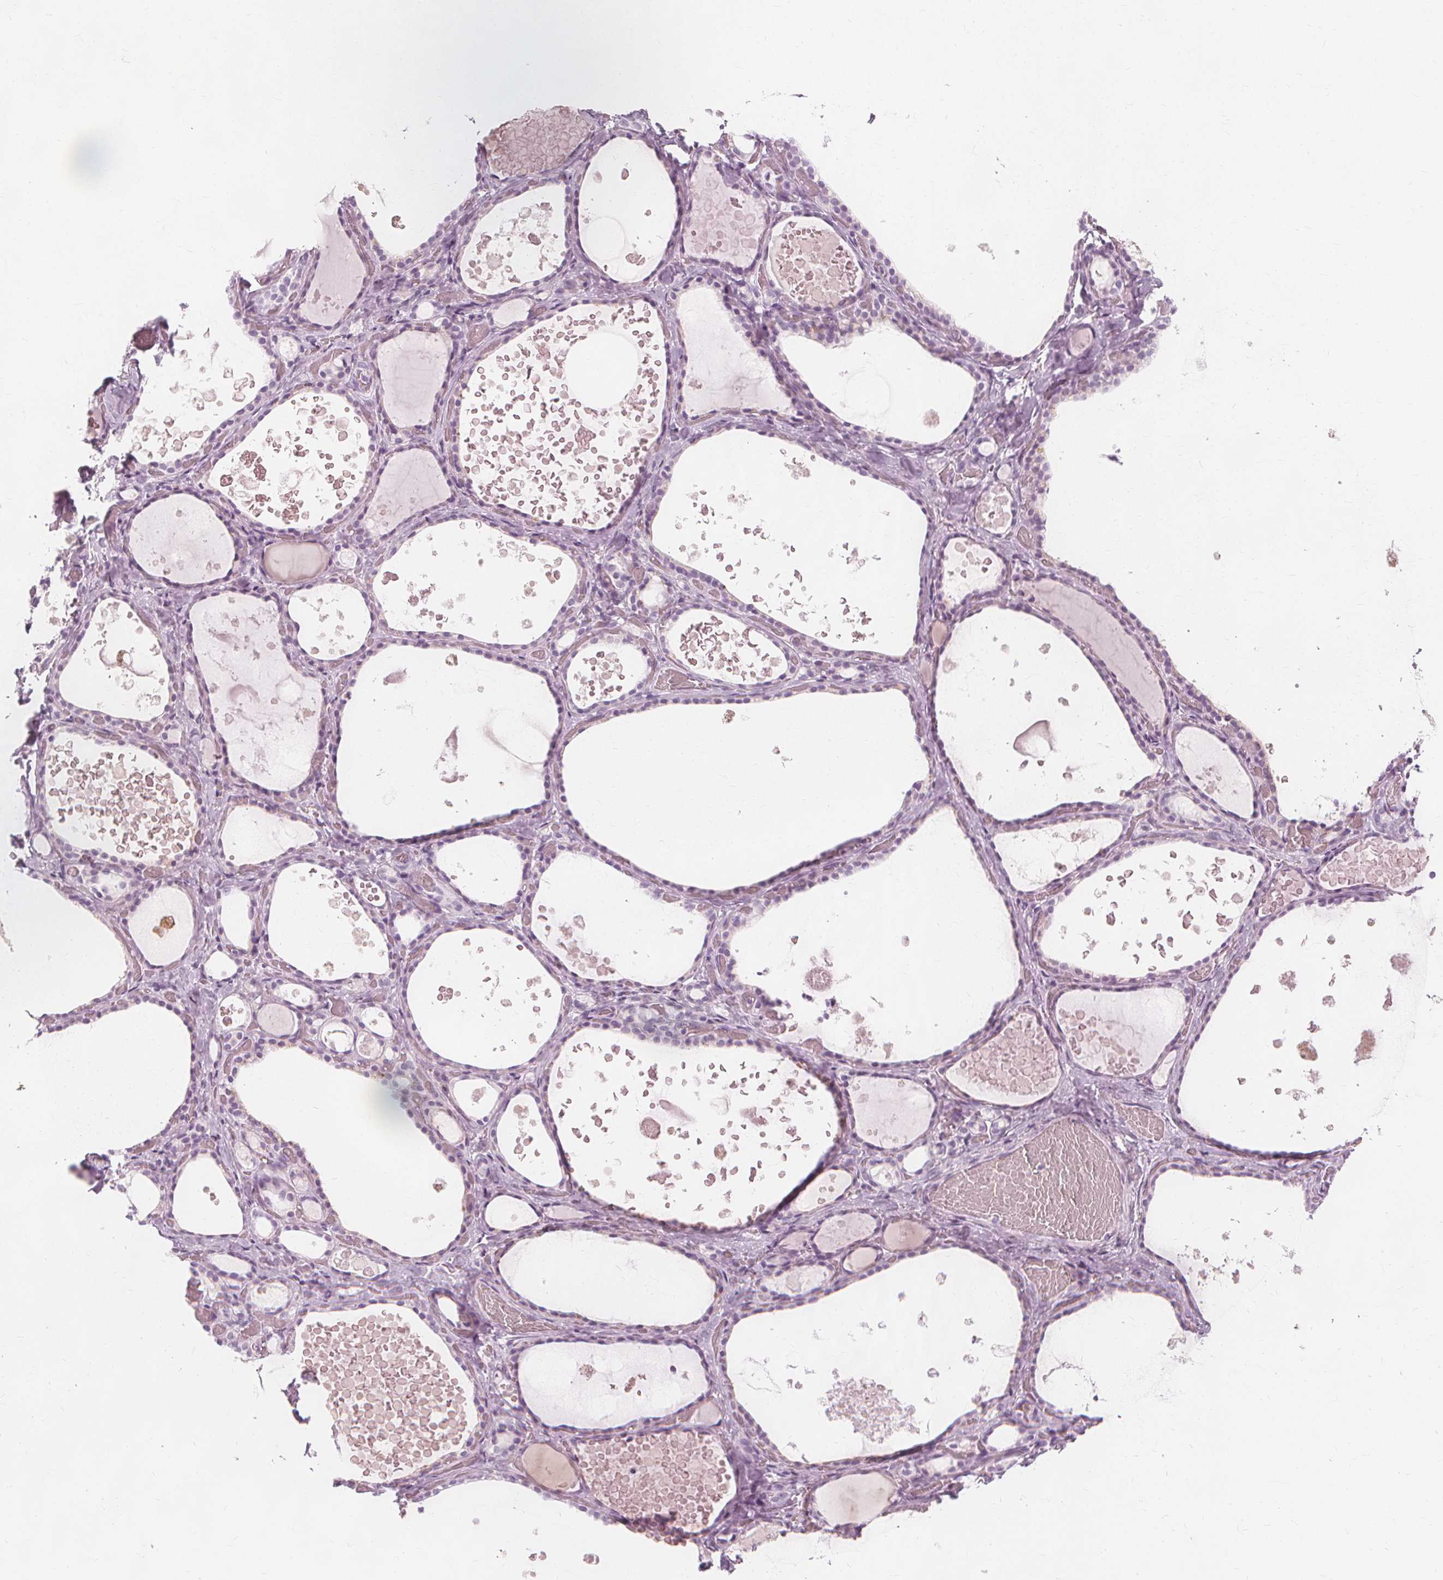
{"staining": {"intensity": "negative", "quantity": "none", "location": "none"}, "tissue": "thyroid gland", "cell_type": "Glandular cells", "image_type": "normal", "snomed": [{"axis": "morphology", "description": "Normal tissue, NOS"}, {"axis": "topography", "description": "Thyroid gland"}], "caption": "Protein analysis of benign thyroid gland displays no significant positivity in glandular cells. (DAB immunohistochemistry (IHC) with hematoxylin counter stain).", "gene": "TFF1", "patient": {"sex": "female", "age": 56}}